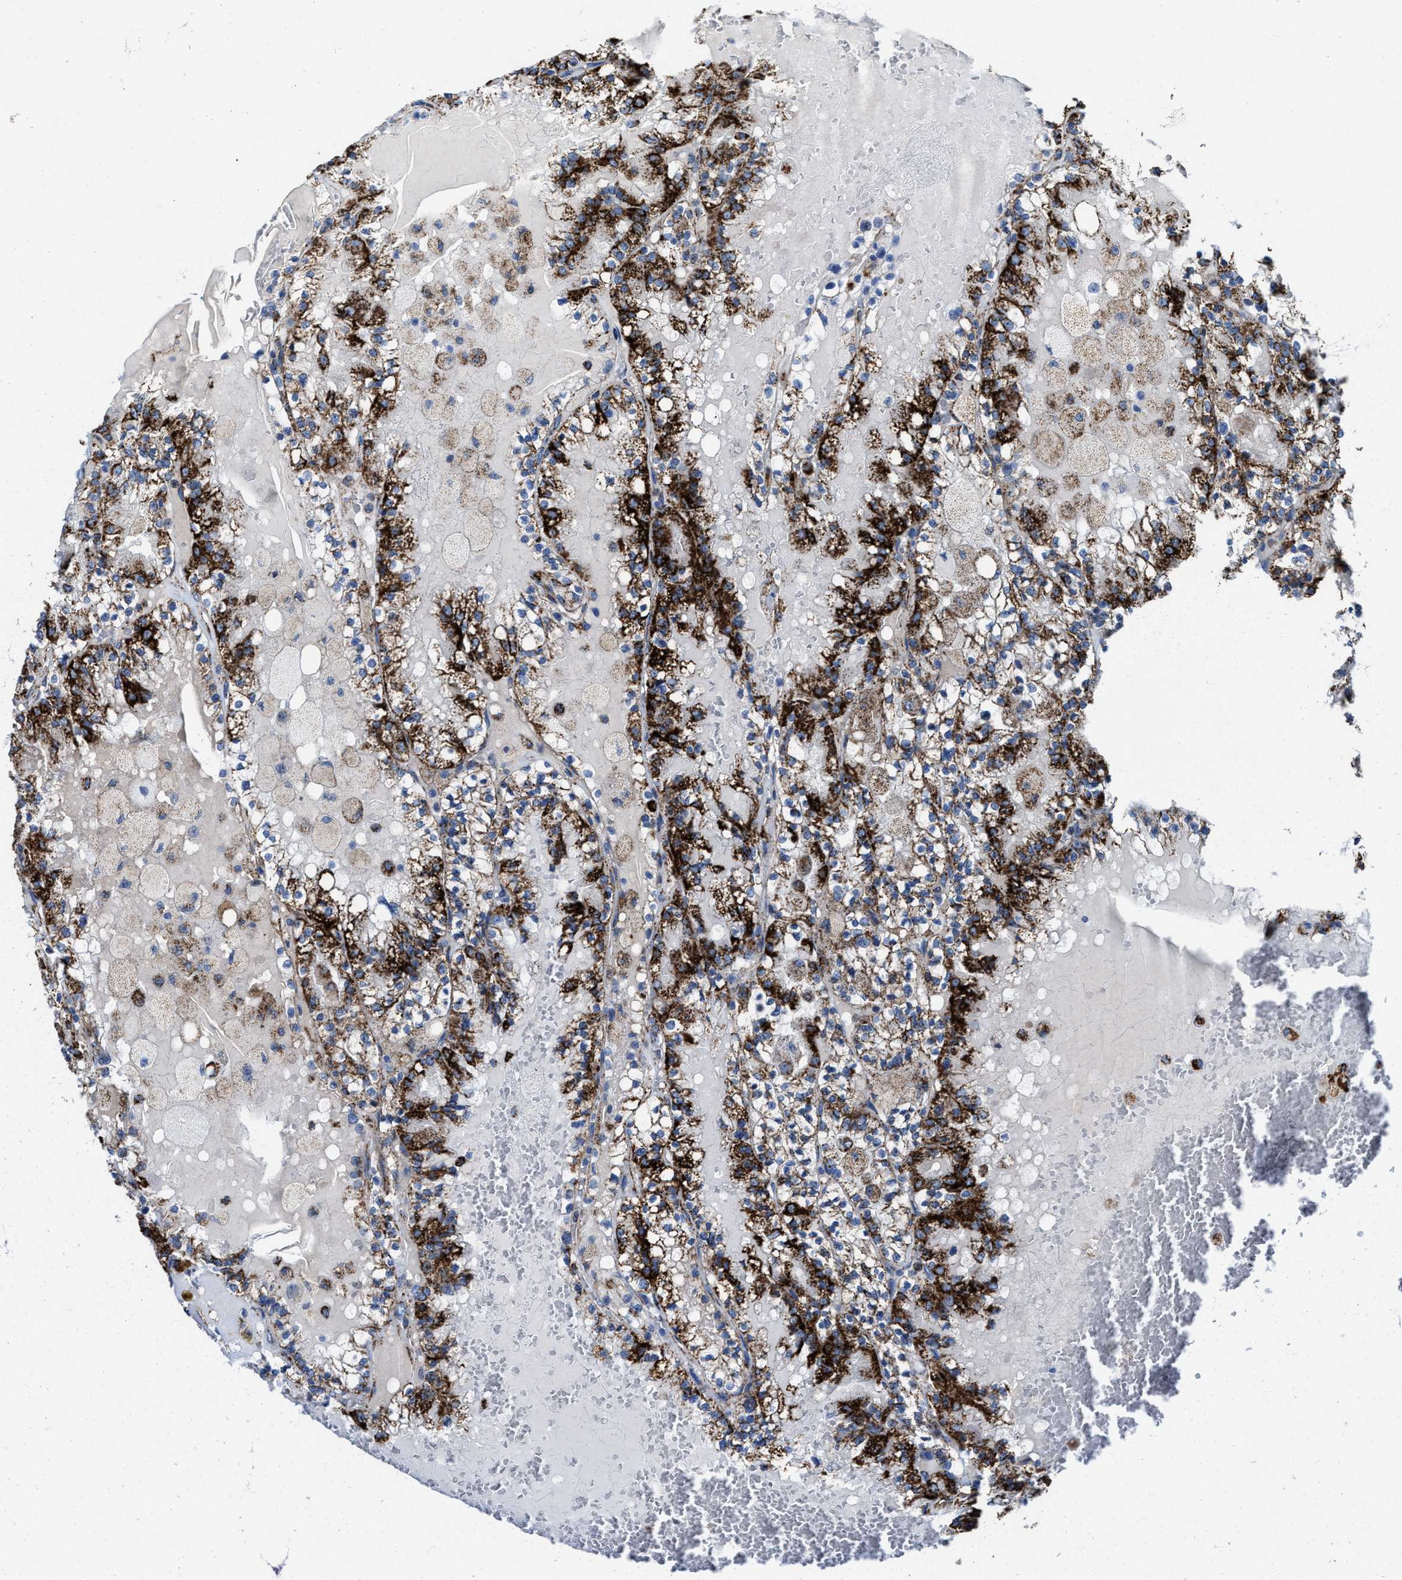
{"staining": {"intensity": "strong", "quantity": ">75%", "location": "cytoplasmic/membranous"}, "tissue": "renal cancer", "cell_type": "Tumor cells", "image_type": "cancer", "snomed": [{"axis": "morphology", "description": "Adenocarcinoma, NOS"}, {"axis": "topography", "description": "Kidney"}], "caption": "Adenocarcinoma (renal) stained for a protein displays strong cytoplasmic/membranous positivity in tumor cells. (DAB IHC, brown staining for protein, blue staining for nuclei).", "gene": "ALDH1B1", "patient": {"sex": "female", "age": 56}}